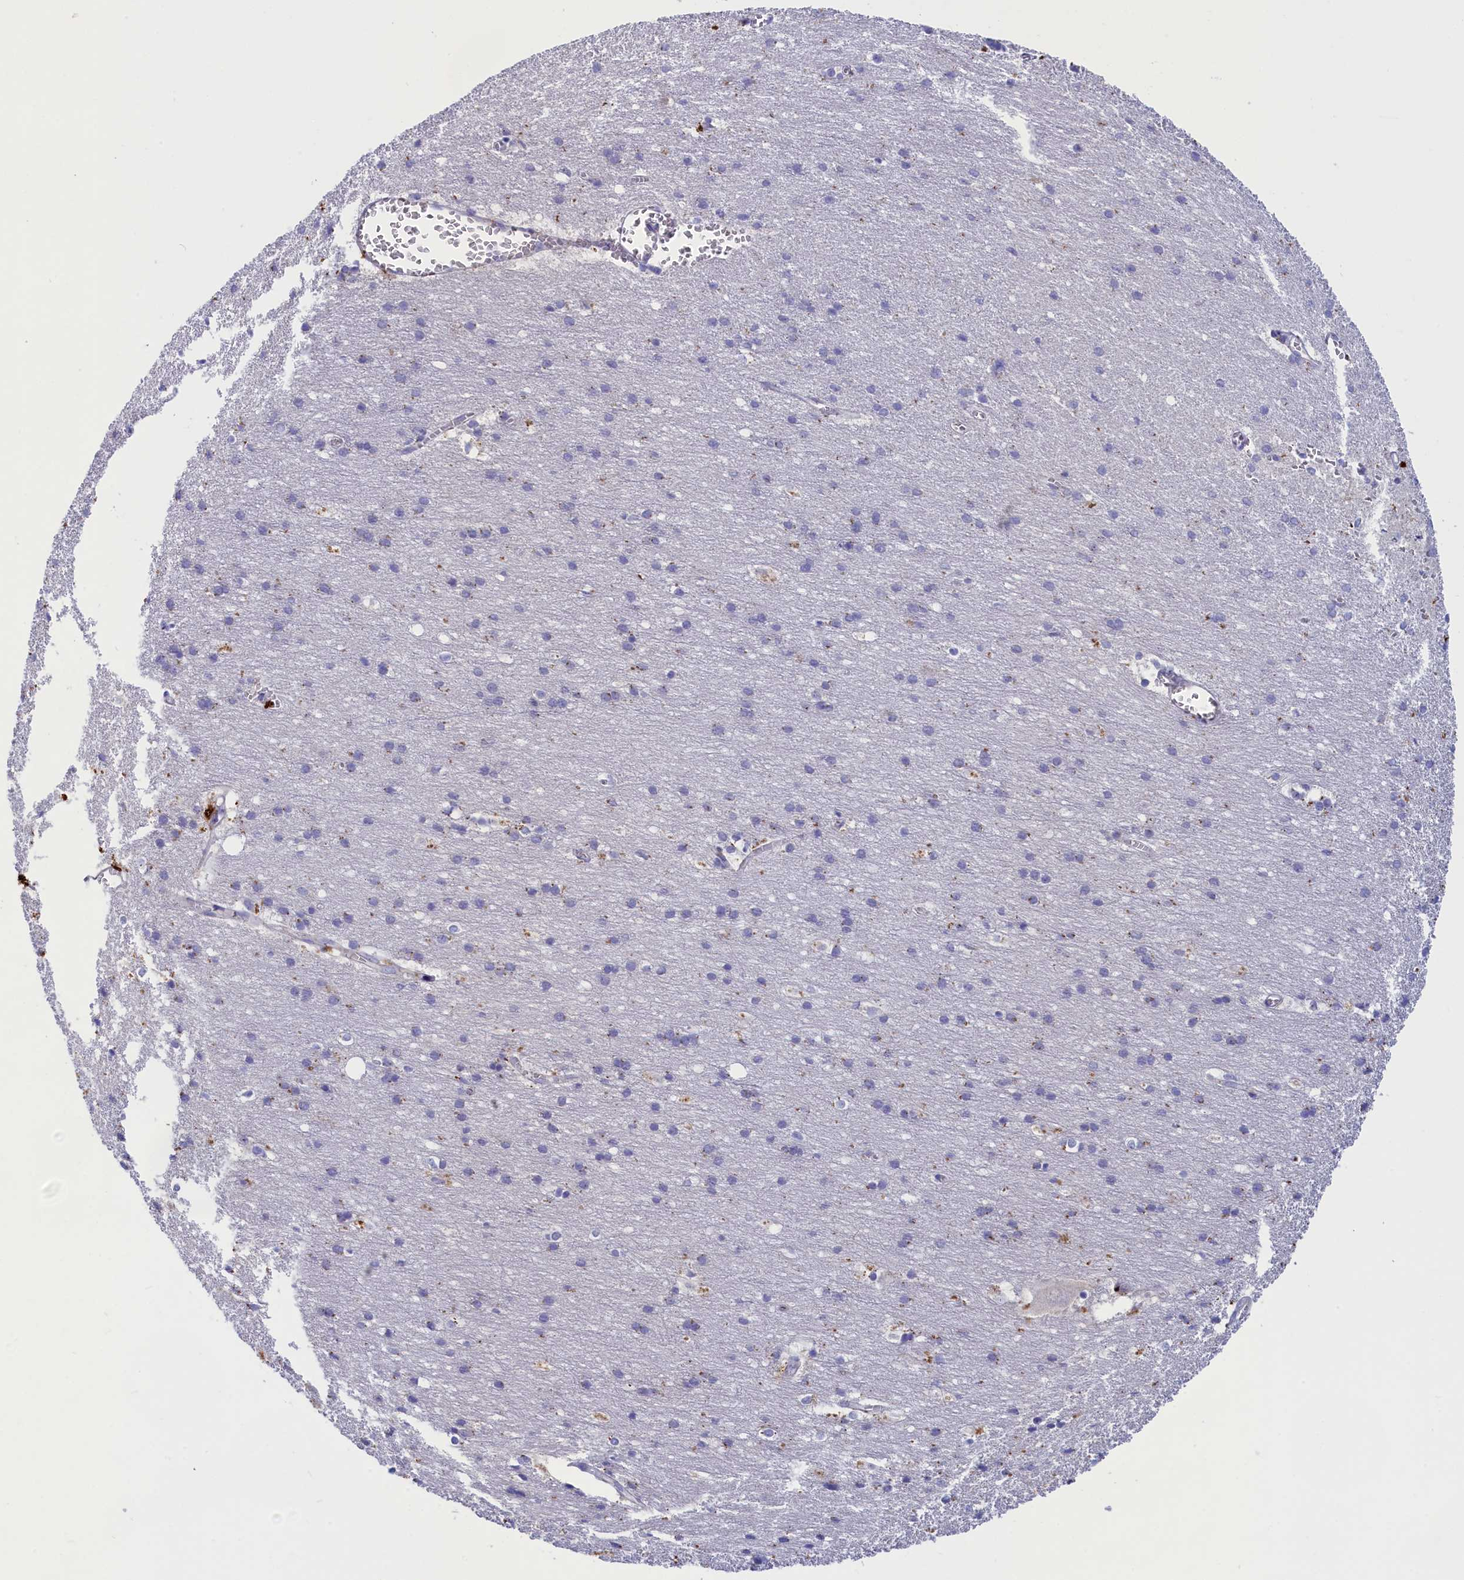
{"staining": {"intensity": "negative", "quantity": "none", "location": "none"}, "tissue": "cerebral cortex", "cell_type": "Endothelial cells", "image_type": "normal", "snomed": [{"axis": "morphology", "description": "Normal tissue, NOS"}, {"axis": "topography", "description": "Cerebral cortex"}], "caption": "High magnification brightfield microscopy of benign cerebral cortex stained with DAB (3,3'-diaminobenzidine) (brown) and counterstained with hematoxylin (blue): endothelial cells show no significant positivity. (Immunohistochemistry, brightfield microscopy, high magnification).", "gene": "WDR6", "patient": {"sex": "male", "age": 54}}